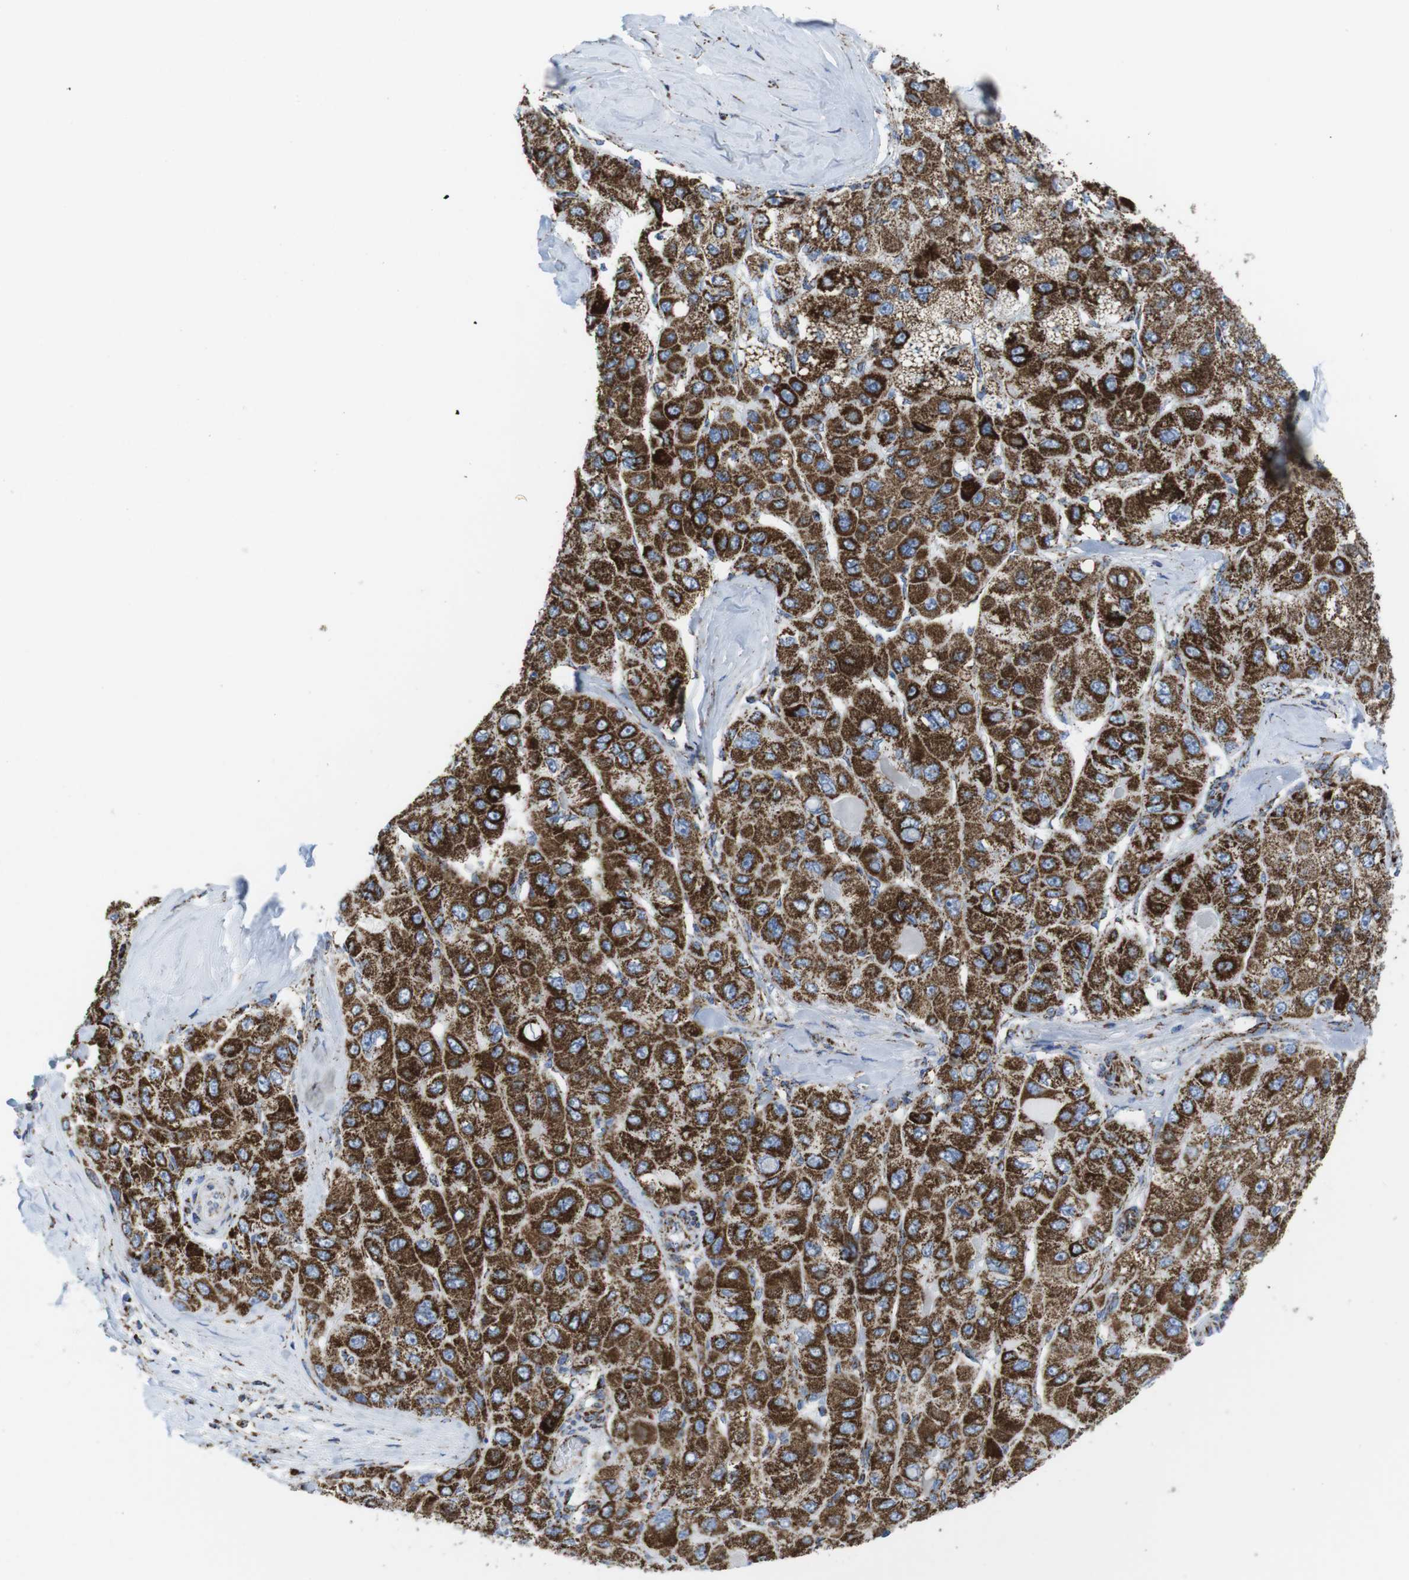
{"staining": {"intensity": "strong", "quantity": ">75%", "location": "cytoplasmic/membranous"}, "tissue": "liver cancer", "cell_type": "Tumor cells", "image_type": "cancer", "snomed": [{"axis": "morphology", "description": "Carcinoma, Hepatocellular, NOS"}, {"axis": "topography", "description": "Liver"}], "caption": "A brown stain shows strong cytoplasmic/membranous staining of a protein in hepatocellular carcinoma (liver) tumor cells.", "gene": "ATP5PO", "patient": {"sex": "male", "age": 80}}